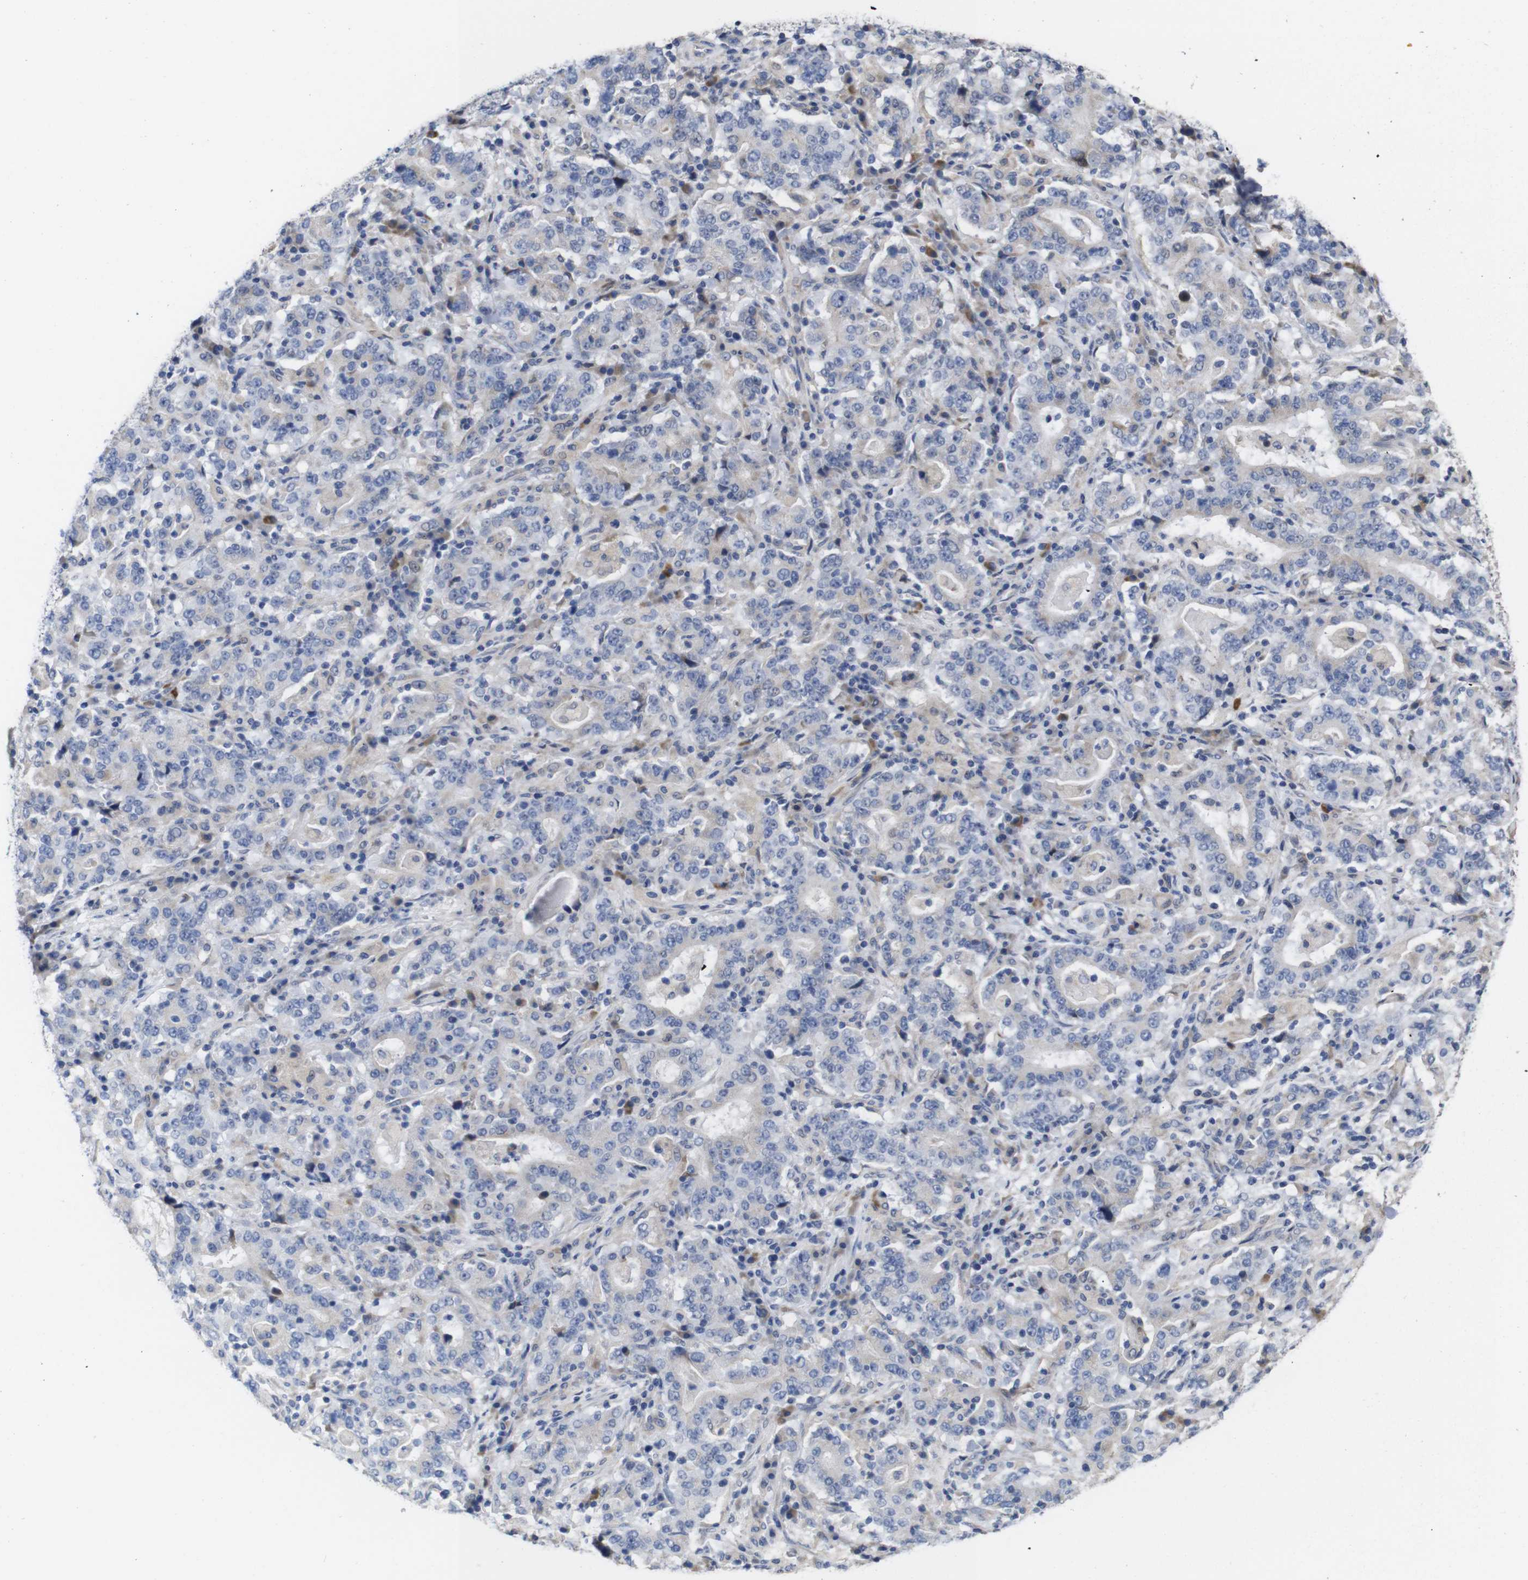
{"staining": {"intensity": "negative", "quantity": "none", "location": "none"}, "tissue": "stomach cancer", "cell_type": "Tumor cells", "image_type": "cancer", "snomed": [{"axis": "morphology", "description": "Normal tissue, NOS"}, {"axis": "morphology", "description": "Adenocarcinoma, NOS"}, {"axis": "topography", "description": "Stomach, upper"}, {"axis": "topography", "description": "Stomach"}], "caption": "Immunohistochemistry (IHC) of human stomach adenocarcinoma exhibits no expression in tumor cells.", "gene": "TCEAL9", "patient": {"sex": "male", "age": 59}}